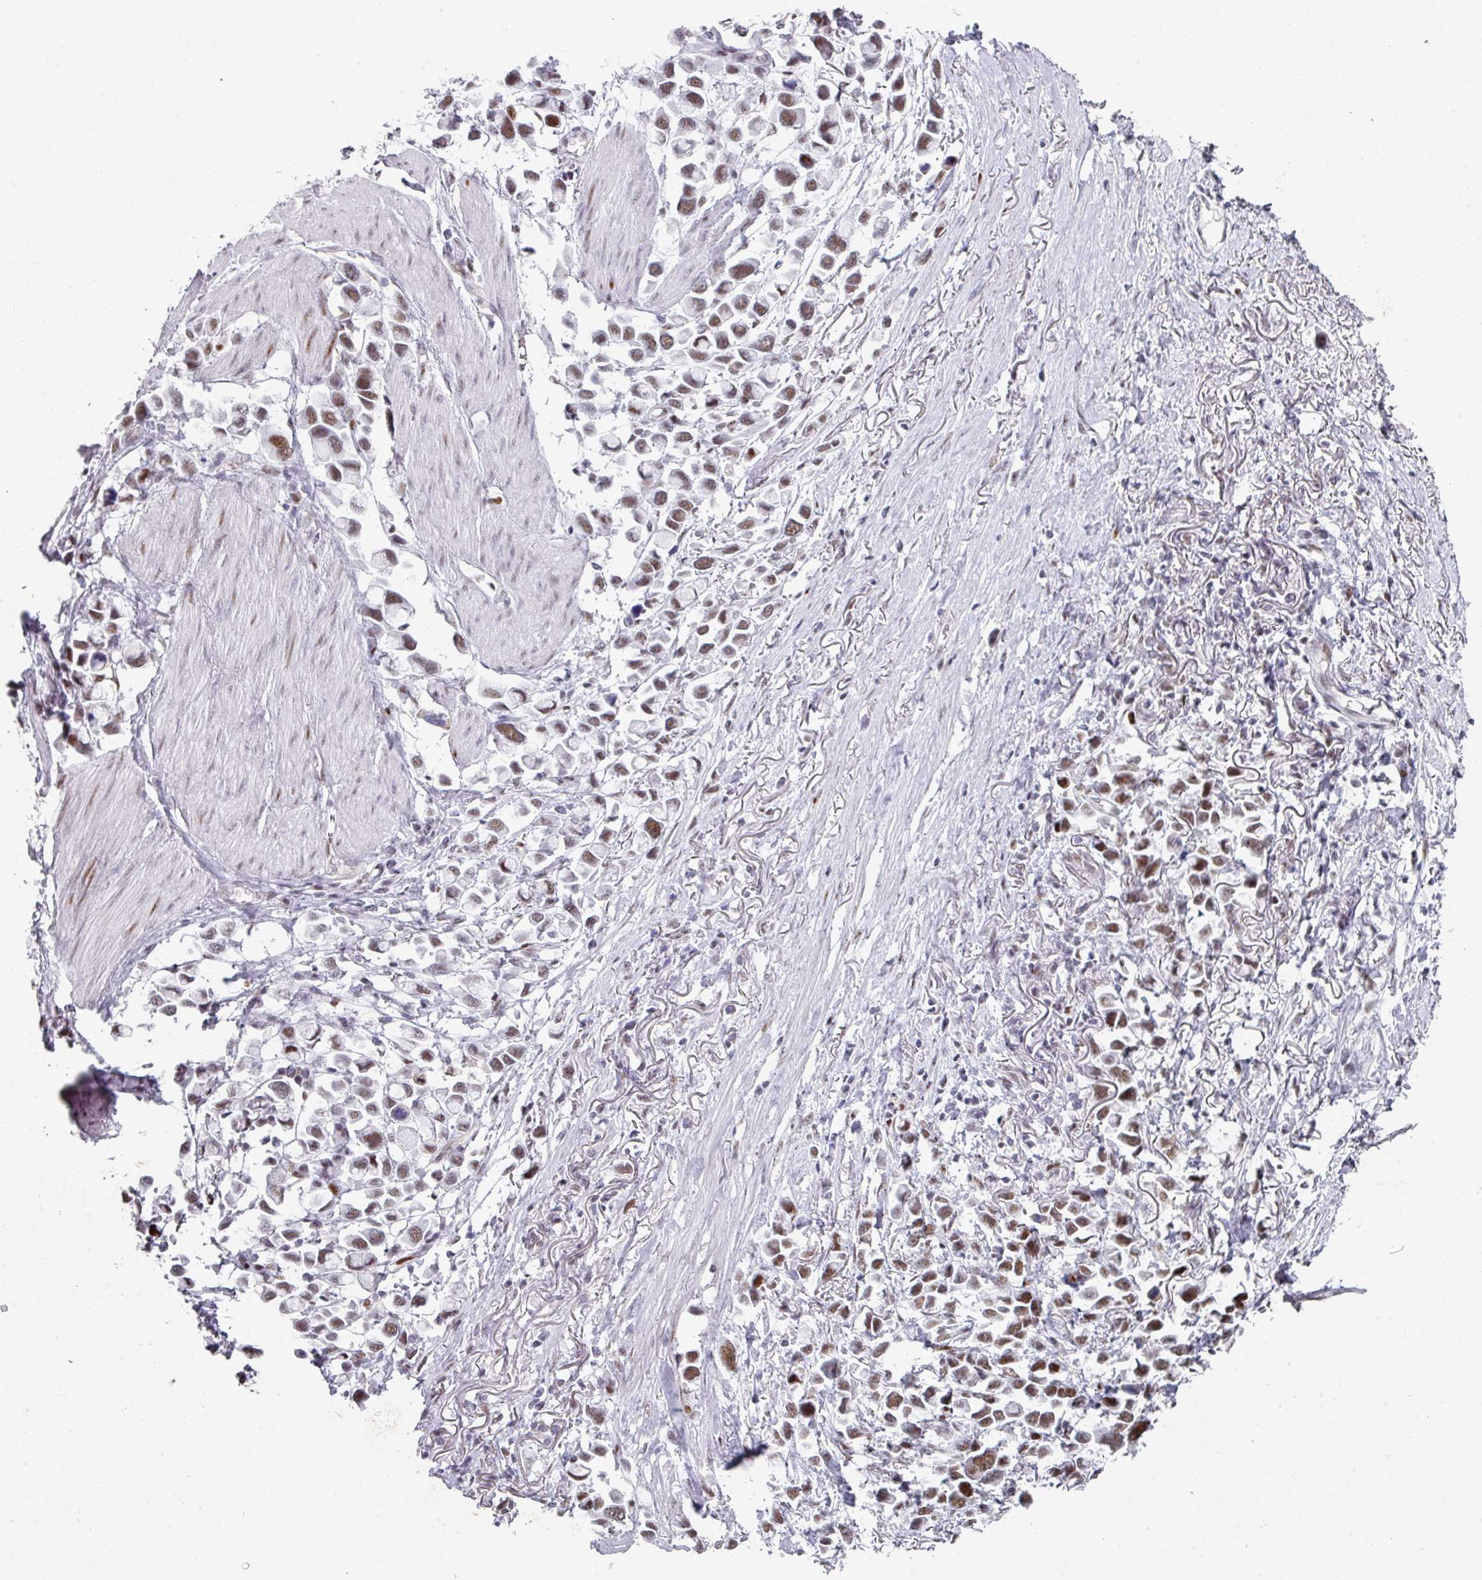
{"staining": {"intensity": "moderate", "quantity": ">75%", "location": "nuclear"}, "tissue": "stomach cancer", "cell_type": "Tumor cells", "image_type": "cancer", "snomed": [{"axis": "morphology", "description": "Adenocarcinoma, NOS"}, {"axis": "topography", "description": "Stomach"}], "caption": "This photomicrograph displays immunohistochemistry staining of adenocarcinoma (stomach), with medium moderate nuclear positivity in about >75% of tumor cells.", "gene": "SF3B5", "patient": {"sex": "female", "age": 81}}